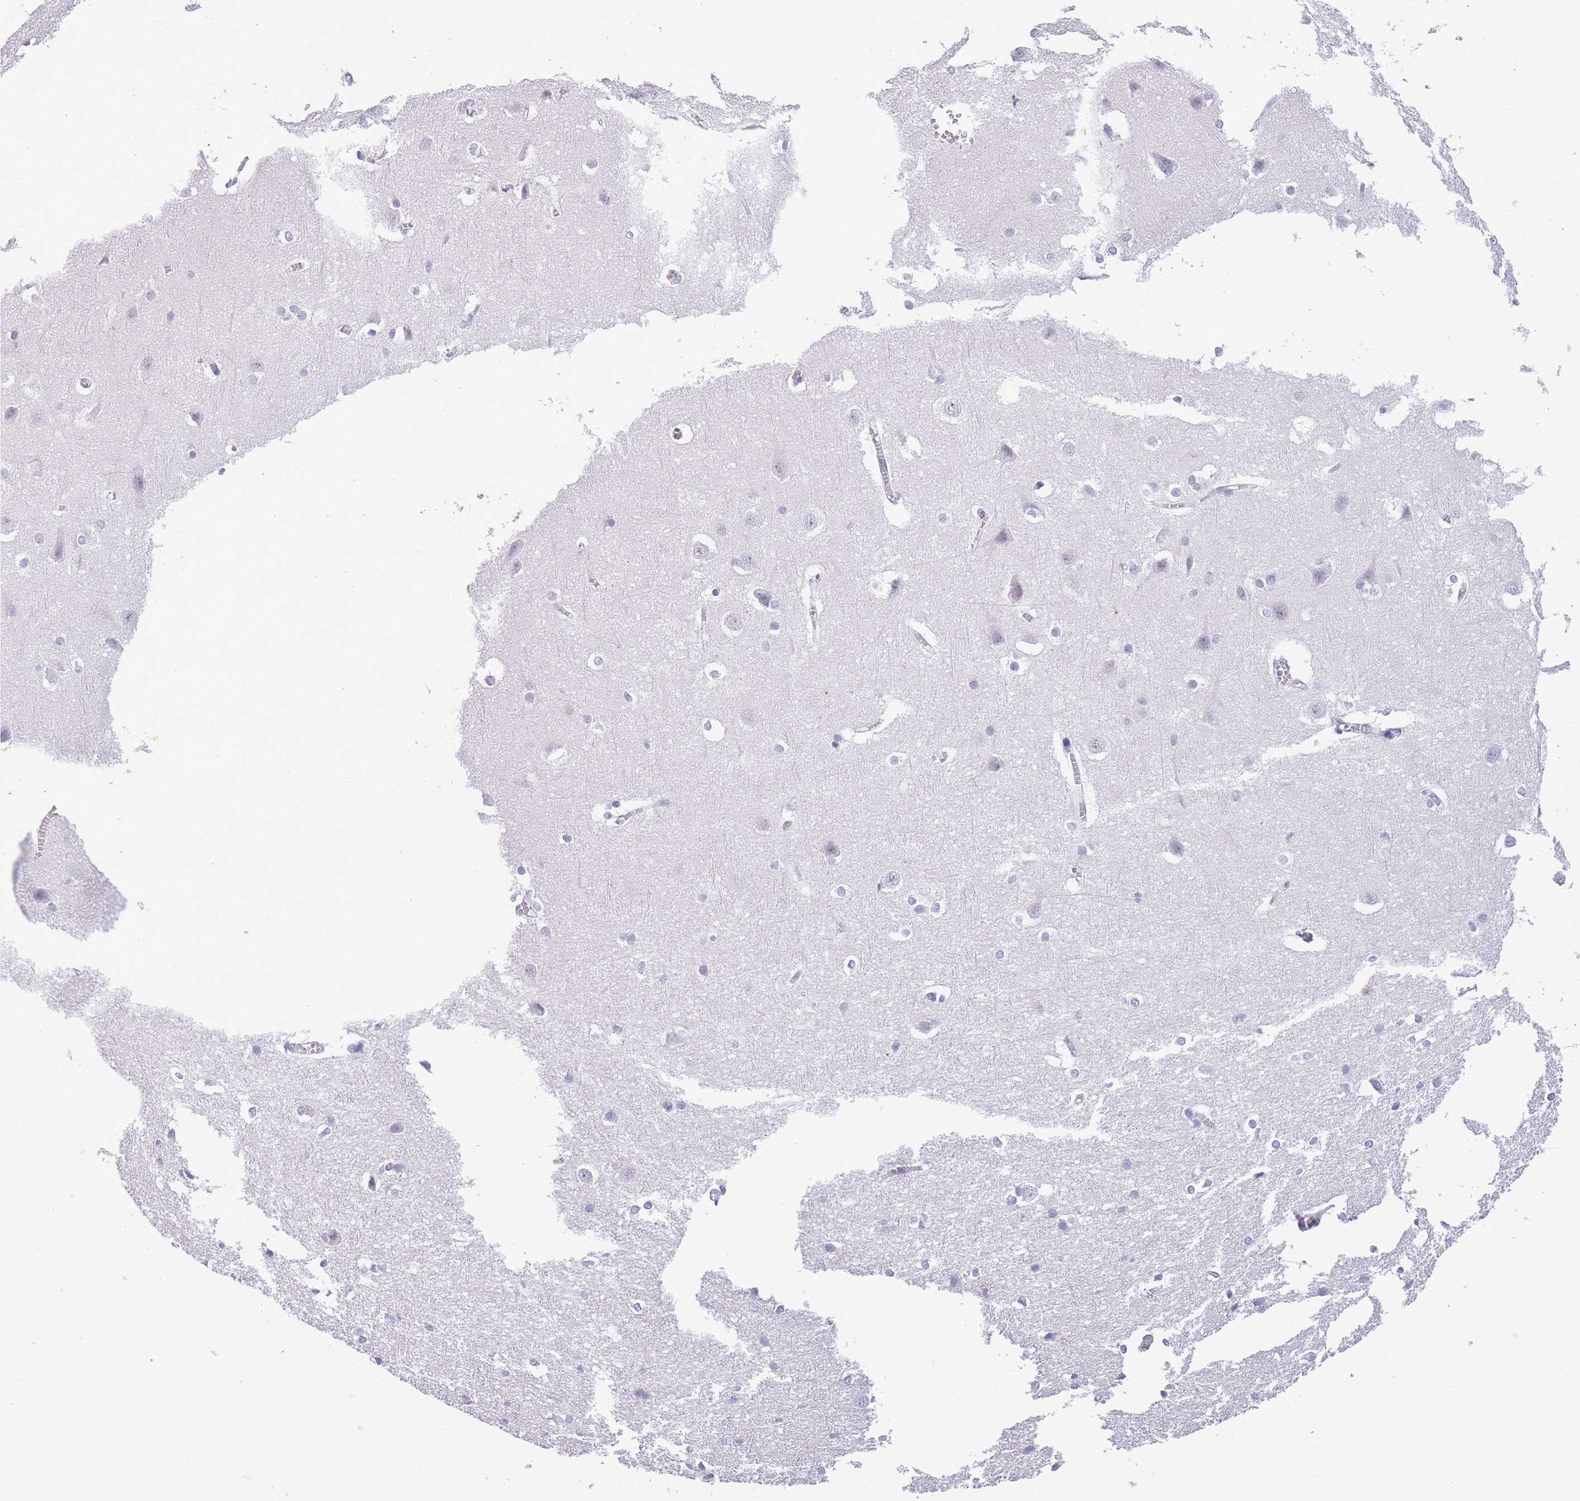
{"staining": {"intensity": "negative", "quantity": "none", "location": "none"}, "tissue": "cerebral cortex", "cell_type": "Endothelial cells", "image_type": "normal", "snomed": [{"axis": "morphology", "description": "Normal tissue, NOS"}, {"axis": "topography", "description": "Cerebral cortex"}], "caption": "Immunohistochemistry (IHC) histopathology image of unremarkable cerebral cortex: human cerebral cortex stained with DAB reveals no significant protein positivity in endothelial cells.", "gene": "RADX", "patient": {"sex": "male", "age": 37}}